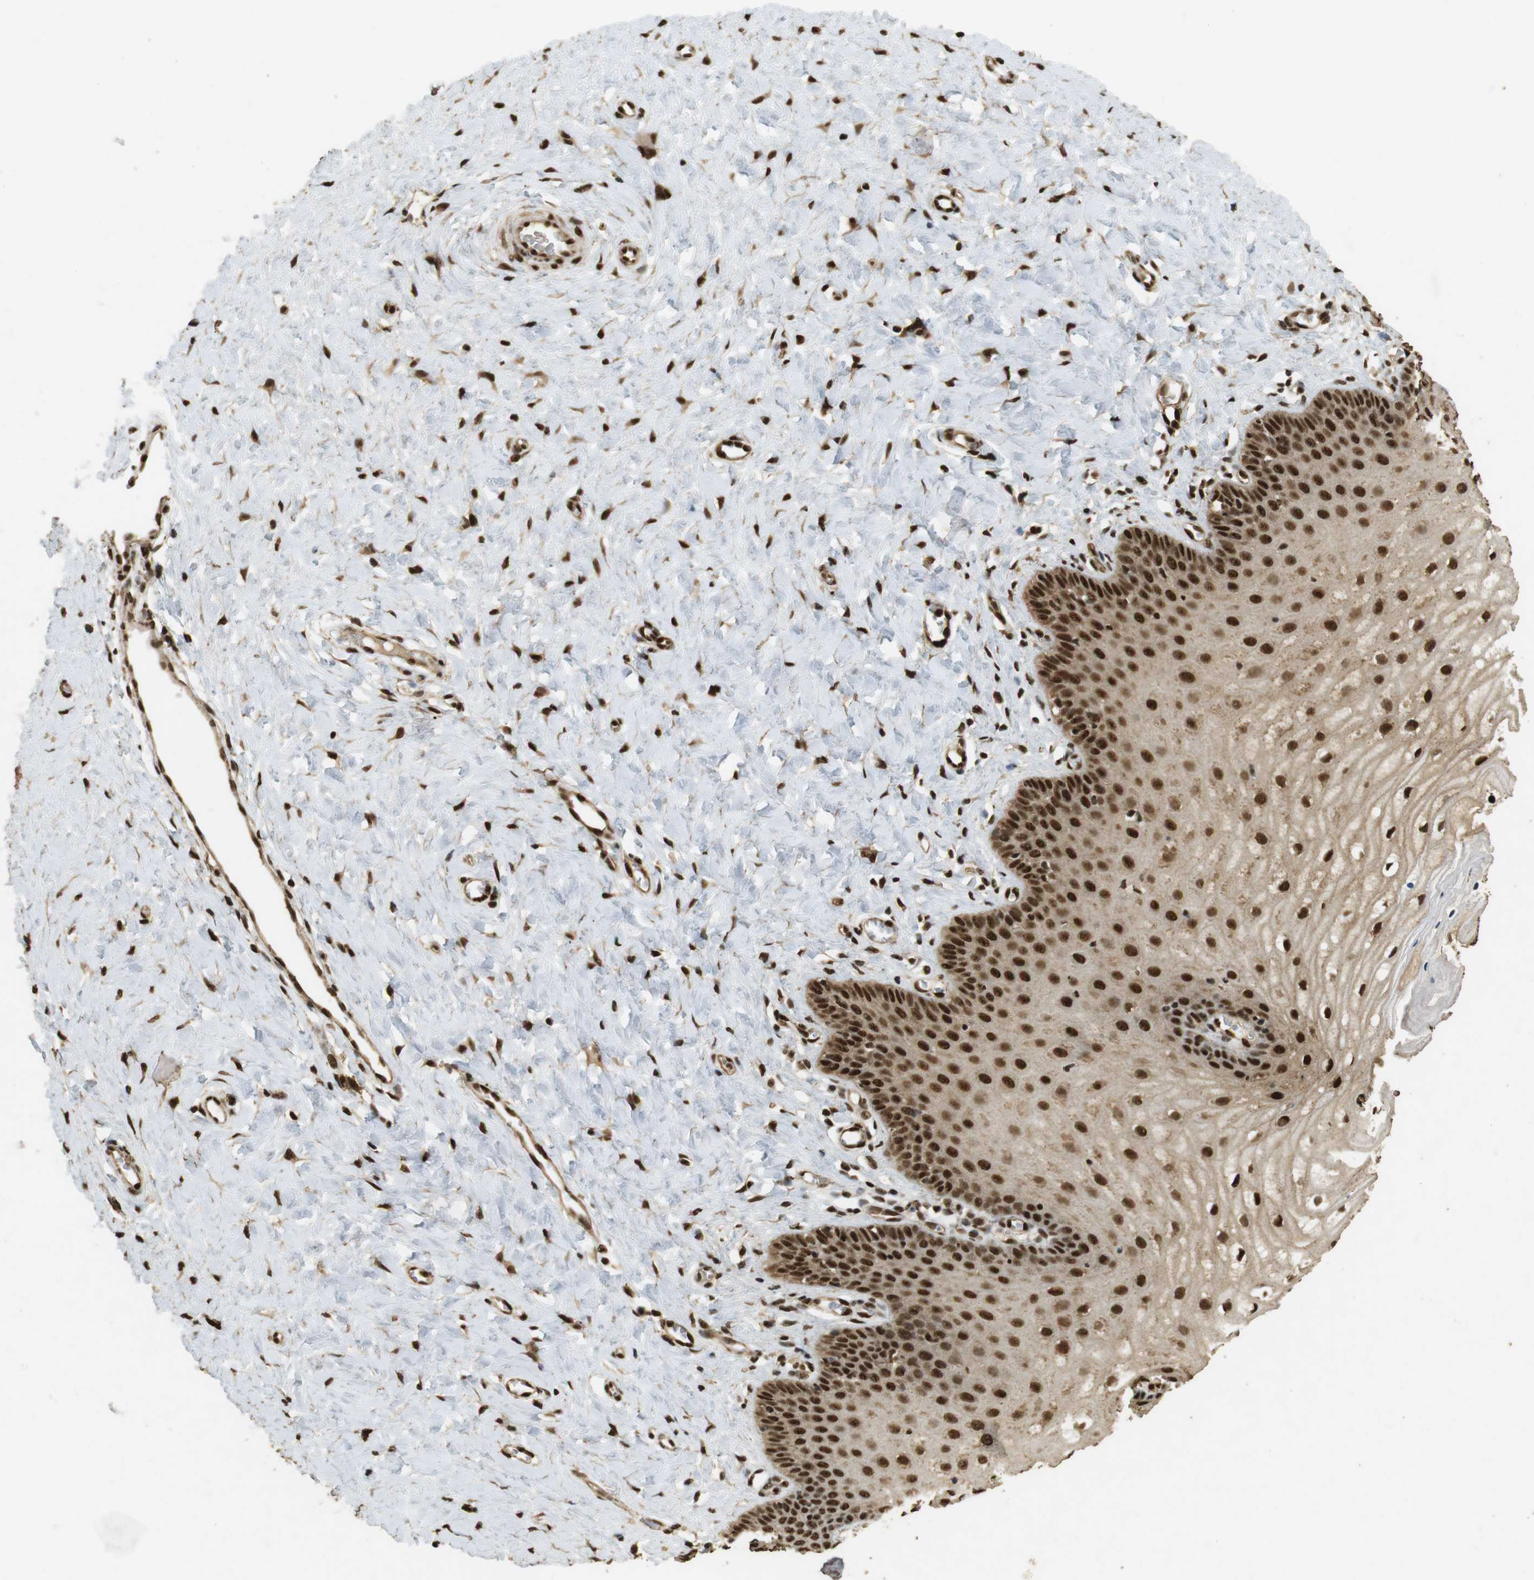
{"staining": {"intensity": "strong", "quantity": ">75%", "location": "nuclear"}, "tissue": "cervix", "cell_type": "Glandular cells", "image_type": "normal", "snomed": [{"axis": "morphology", "description": "Normal tissue, NOS"}, {"axis": "topography", "description": "Cervix"}], "caption": "This photomicrograph reveals benign cervix stained with IHC to label a protein in brown. The nuclear of glandular cells show strong positivity for the protein. Nuclei are counter-stained blue.", "gene": "GATA4", "patient": {"sex": "female", "age": 55}}